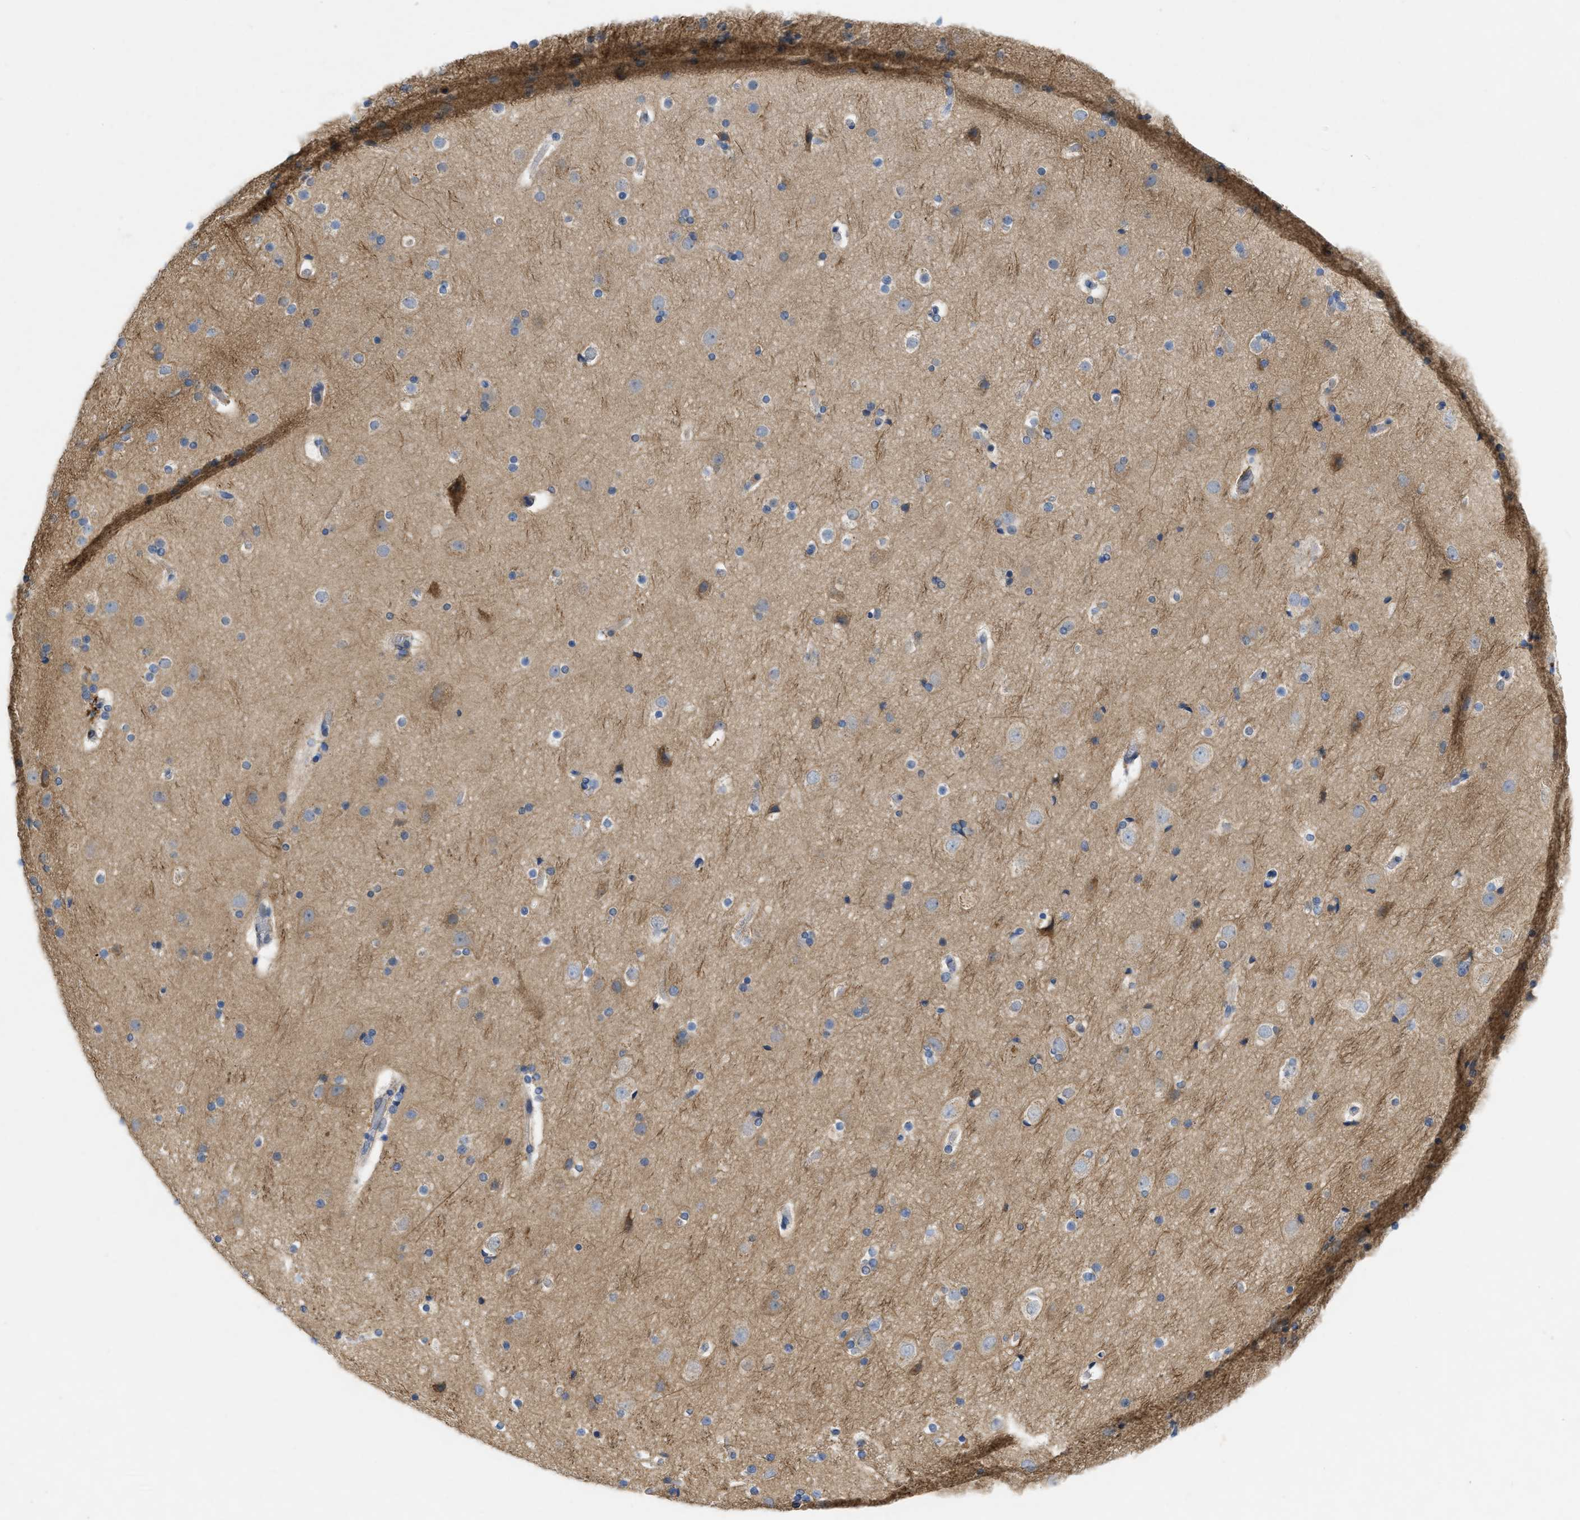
{"staining": {"intensity": "negative", "quantity": "none", "location": "none"}, "tissue": "cerebral cortex", "cell_type": "Endothelial cells", "image_type": "normal", "snomed": [{"axis": "morphology", "description": "Normal tissue, NOS"}, {"axis": "topography", "description": "Cerebral cortex"}], "caption": "Endothelial cells show no significant protein positivity in unremarkable cerebral cortex. Nuclei are stained in blue.", "gene": "TMEM131", "patient": {"sex": "male", "age": 57}}